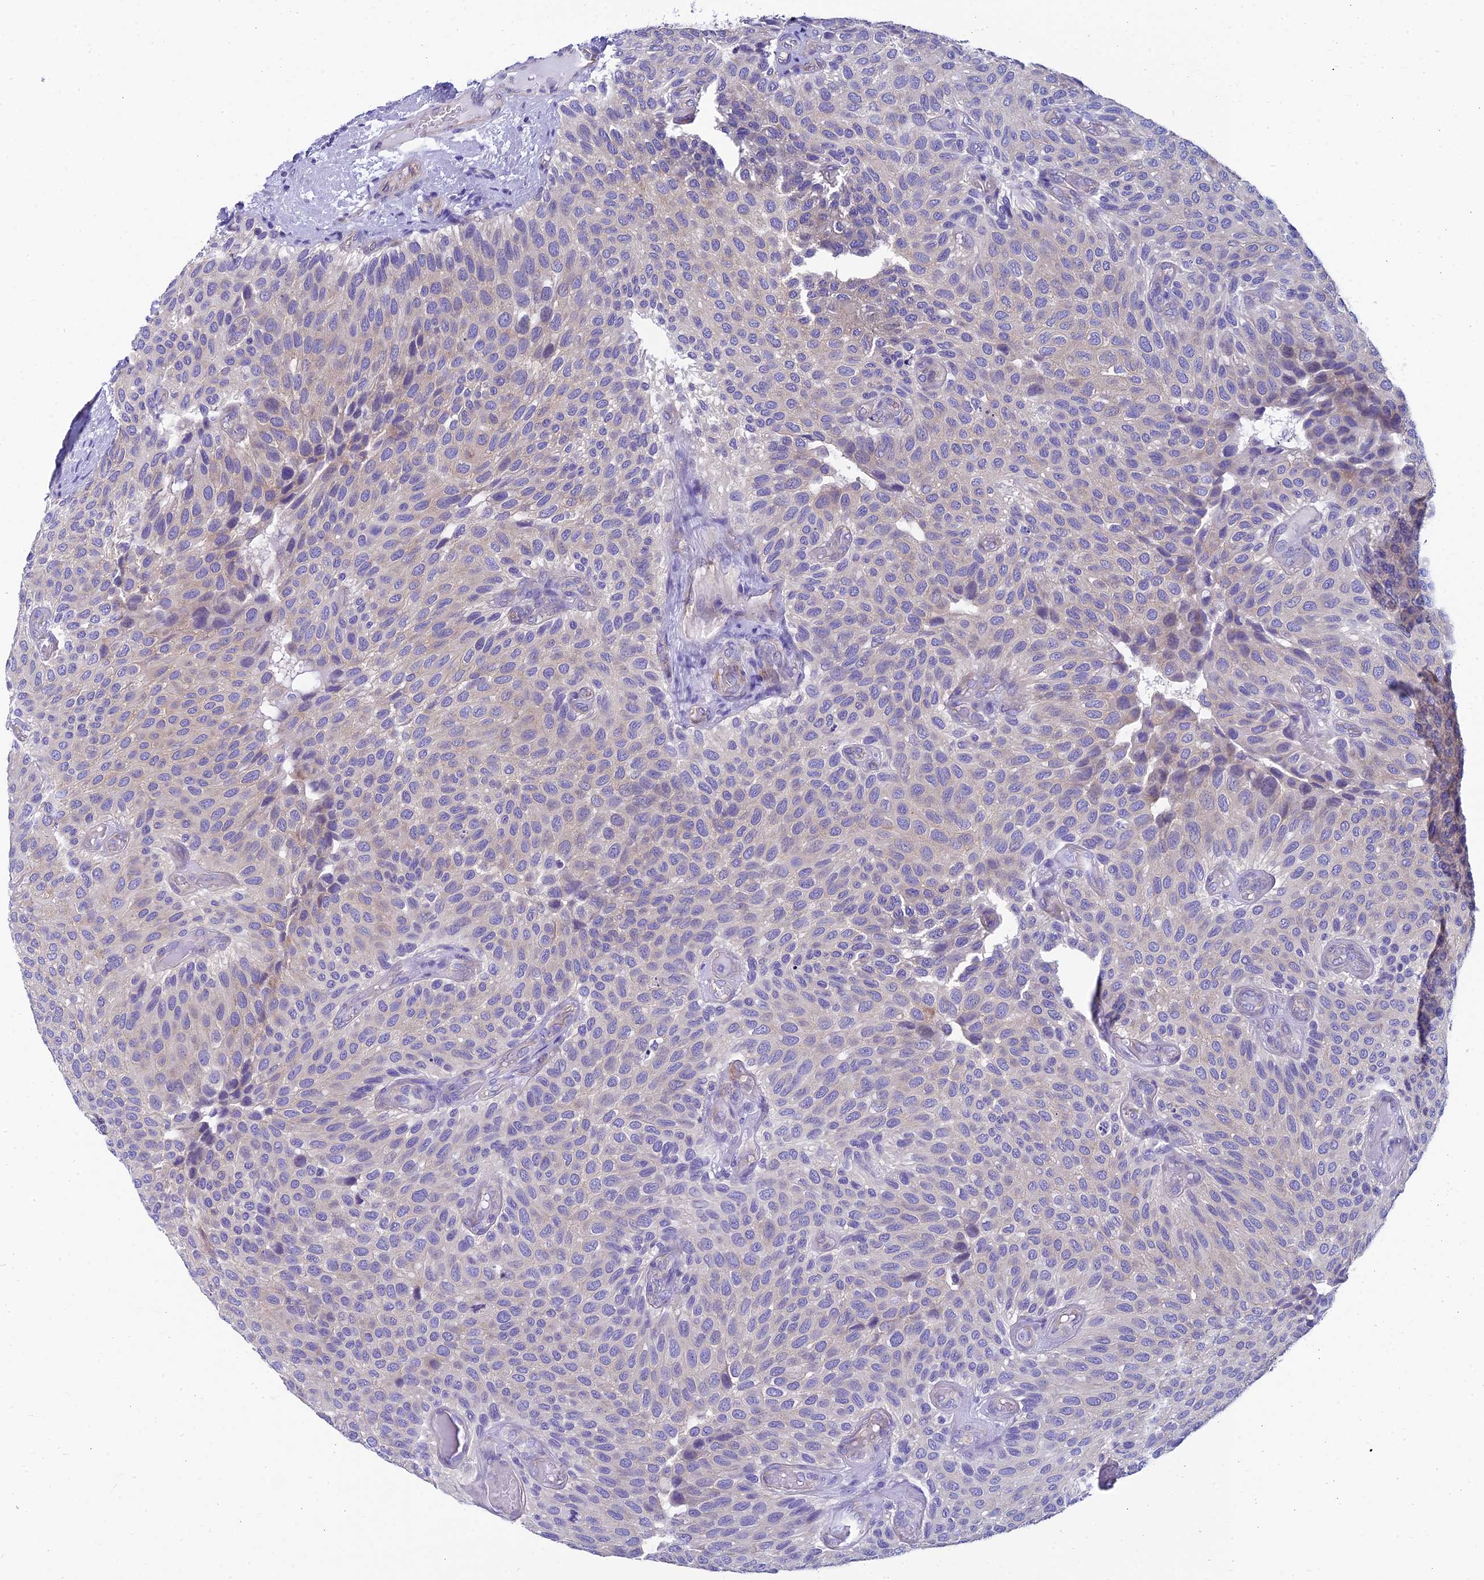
{"staining": {"intensity": "negative", "quantity": "none", "location": "none"}, "tissue": "urothelial cancer", "cell_type": "Tumor cells", "image_type": "cancer", "snomed": [{"axis": "morphology", "description": "Urothelial carcinoma, Low grade"}, {"axis": "topography", "description": "Urinary bladder"}], "caption": "This is a micrograph of IHC staining of urothelial cancer, which shows no expression in tumor cells.", "gene": "PPFIA3", "patient": {"sex": "male", "age": 89}}